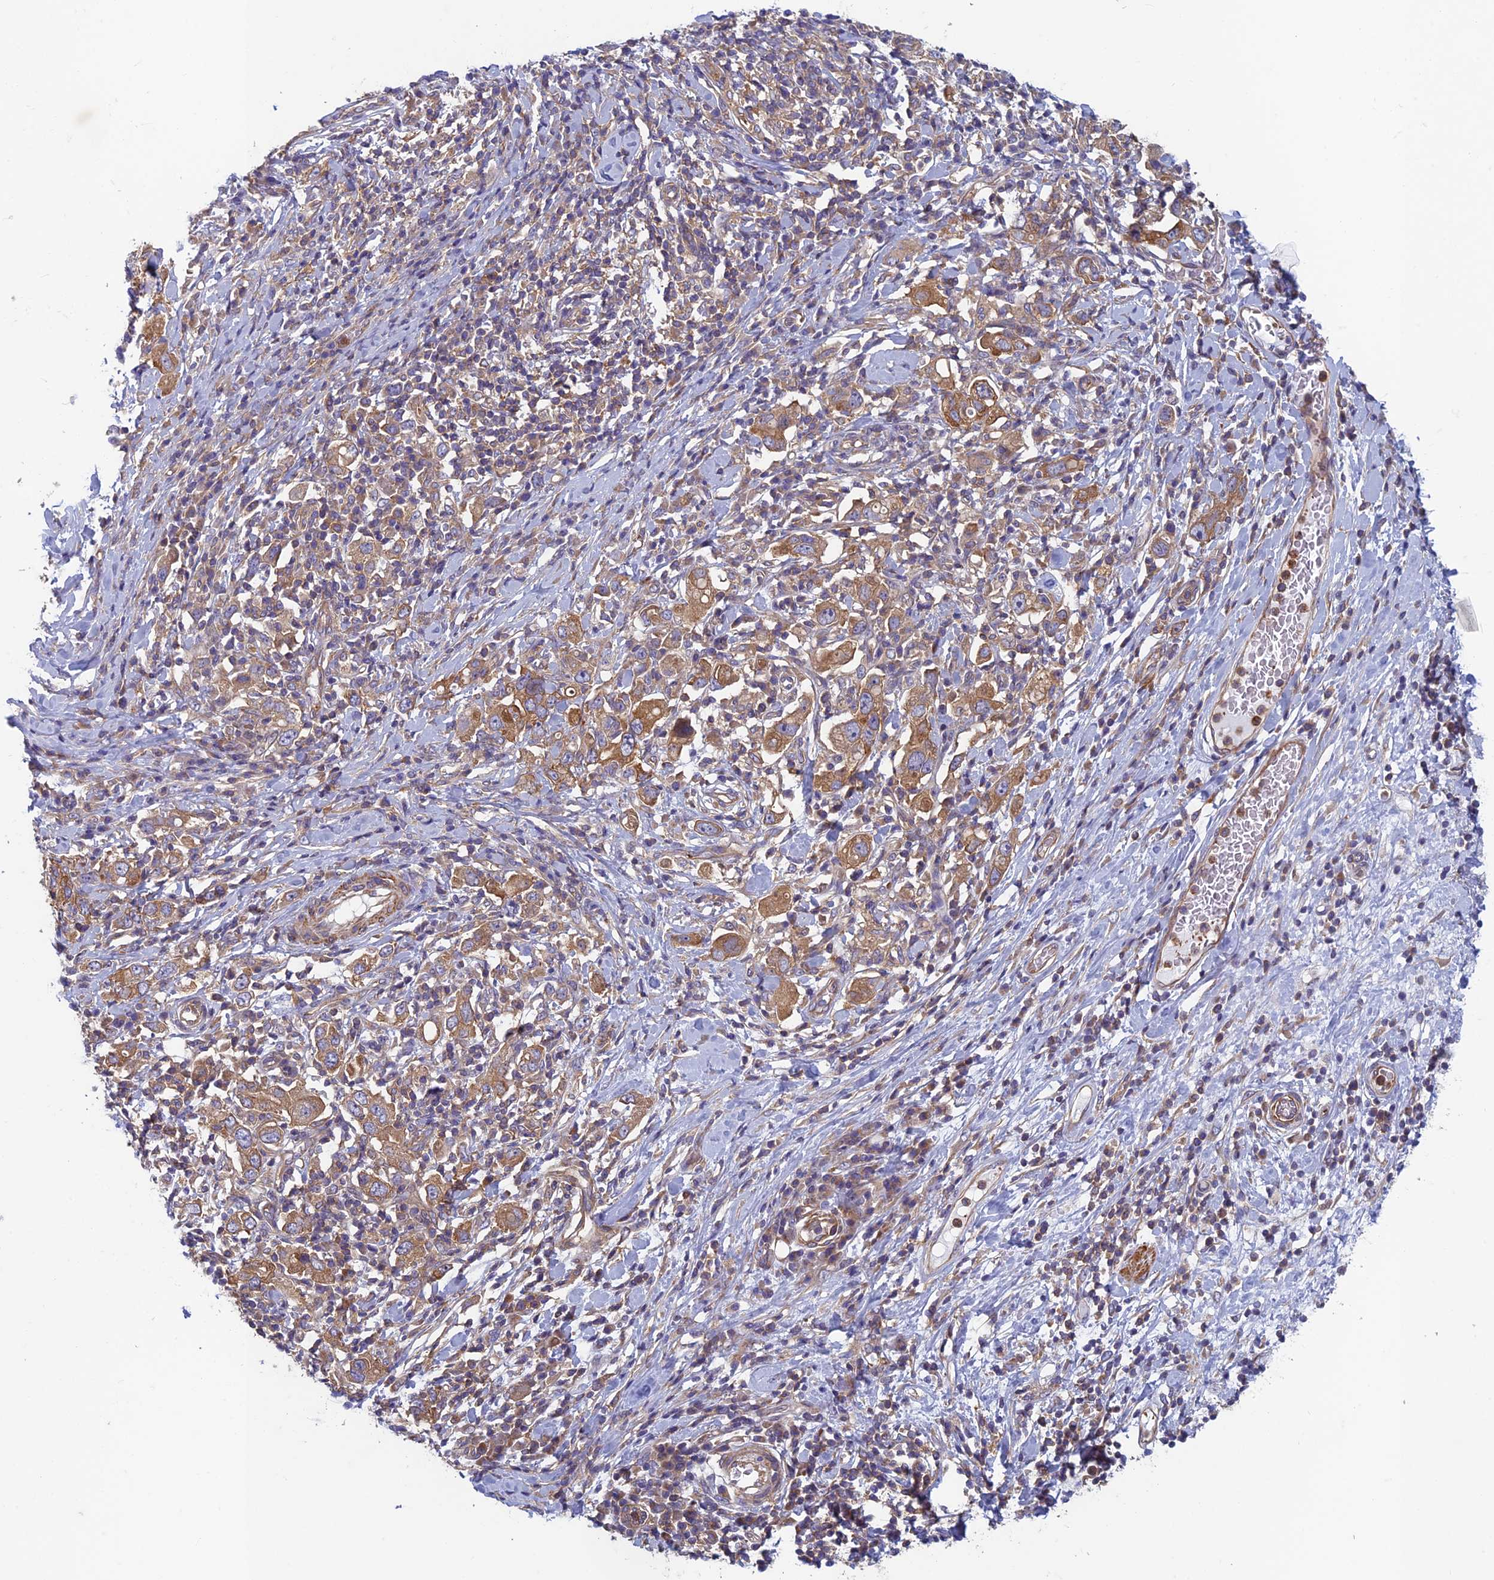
{"staining": {"intensity": "moderate", "quantity": ">75%", "location": "cytoplasmic/membranous"}, "tissue": "stomach cancer", "cell_type": "Tumor cells", "image_type": "cancer", "snomed": [{"axis": "morphology", "description": "Adenocarcinoma, NOS"}, {"axis": "topography", "description": "Stomach, upper"}], "caption": "Adenocarcinoma (stomach) stained with immunohistochemistry (IHC) shows moderate cytoplasmic/membranous positivity in approximately >75% of tumor cells.", "gene": "DNM1L", "patient": {"sex": "male", "age": 62}}